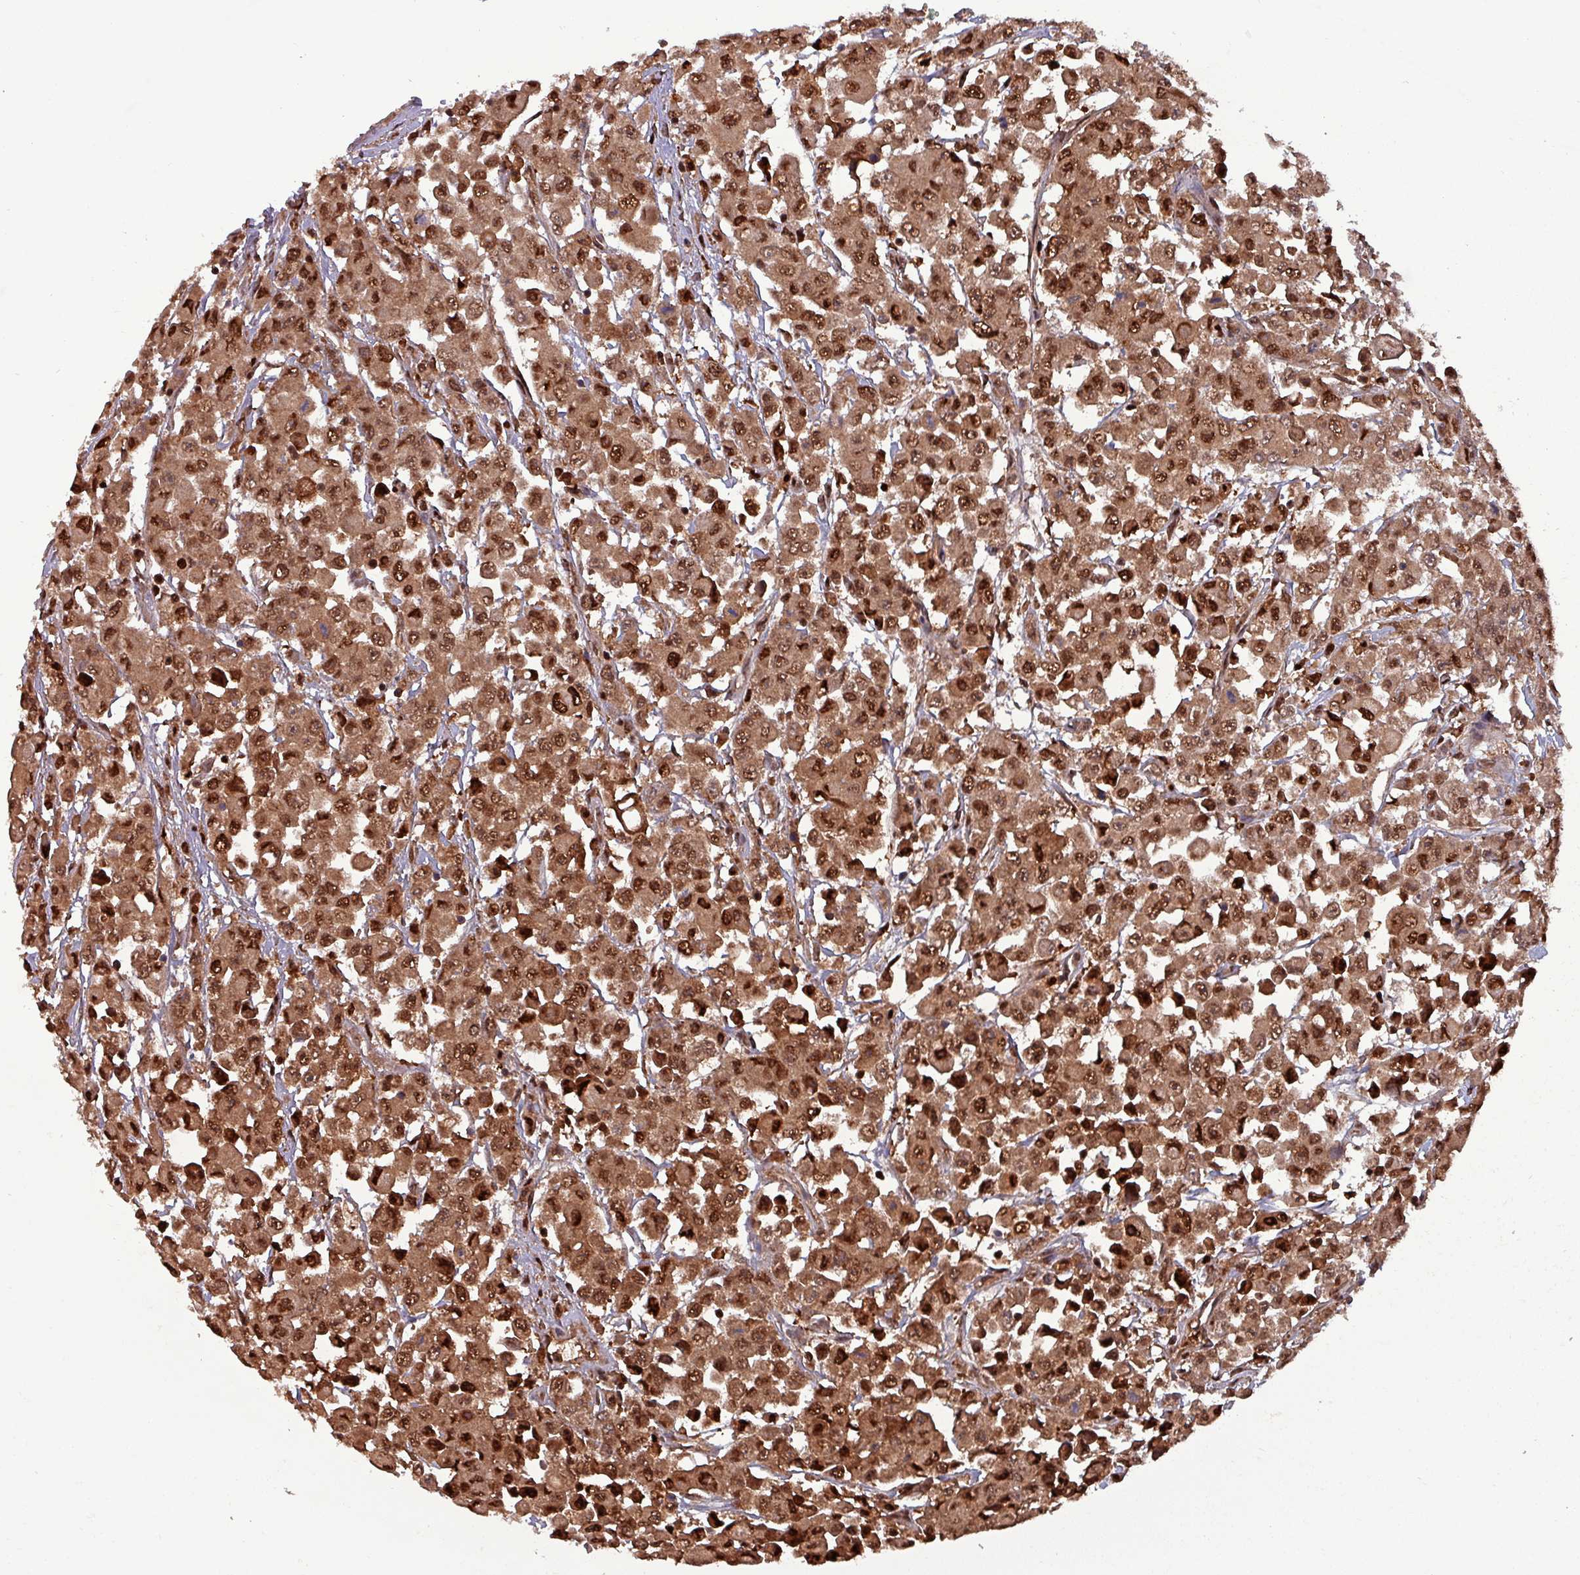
{"staining": {"intensity": "strong", "quantity": ">75%", "location": "cytoplasmic/membranous,nuclear"}, "tissue": "colorectal cancer", "cell_type": "Tumor cells", "image_type": "cancer", "snomed": [{"axis": "morphology", "description": "Adenocarcinoma, NOS"}, {"axis": "topography", "description": "Colon"}], "caption": "DAB immunohistochemical staining of colorectal cancer reveals strong cytoplasmic/membranous and nuclear protein expression in approximately >75% of tumor cells.", "gene": "PSMB8", "patient": {"sex": "male", "age": 51}}